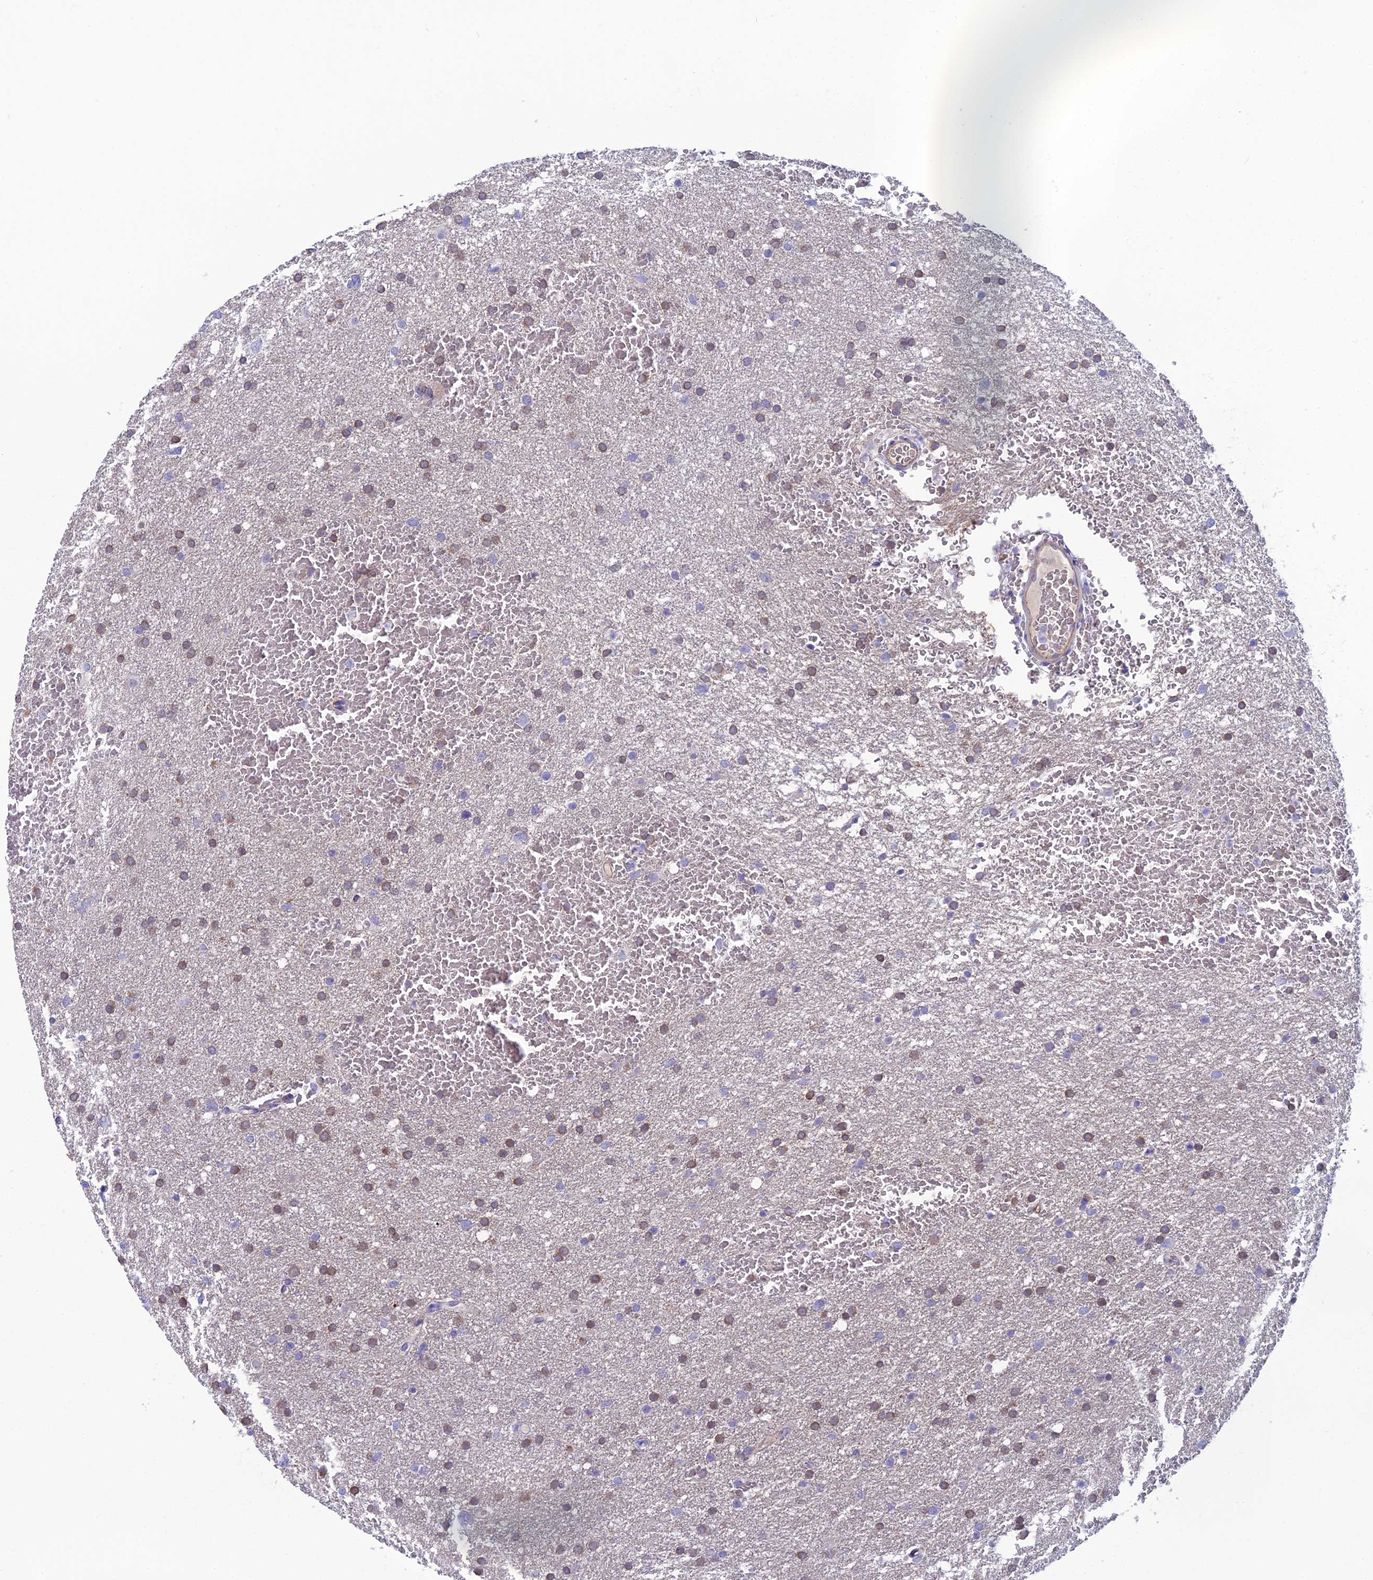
{"staining": {"intensity": "moderate", "quantity": ">75%", "location": "cytoplasmic/membranous"}, "tissue": "glioma", "cell_type": "Tumor cells", "image_type": "cancer", "snomed": [{"axis": "morphology", "description": "Glioma, malignant, High grade"}, {"axis": "topography", "description": "Cerebral cortex"}], "caption": "Glioma tissue exhibits moderate cytoplasmic/membranous expression in approximately >75% of tumor cells Nuclei are stained in blue.", "gene": "CRB2", "patient": {"sex": "female", "age": 36}}